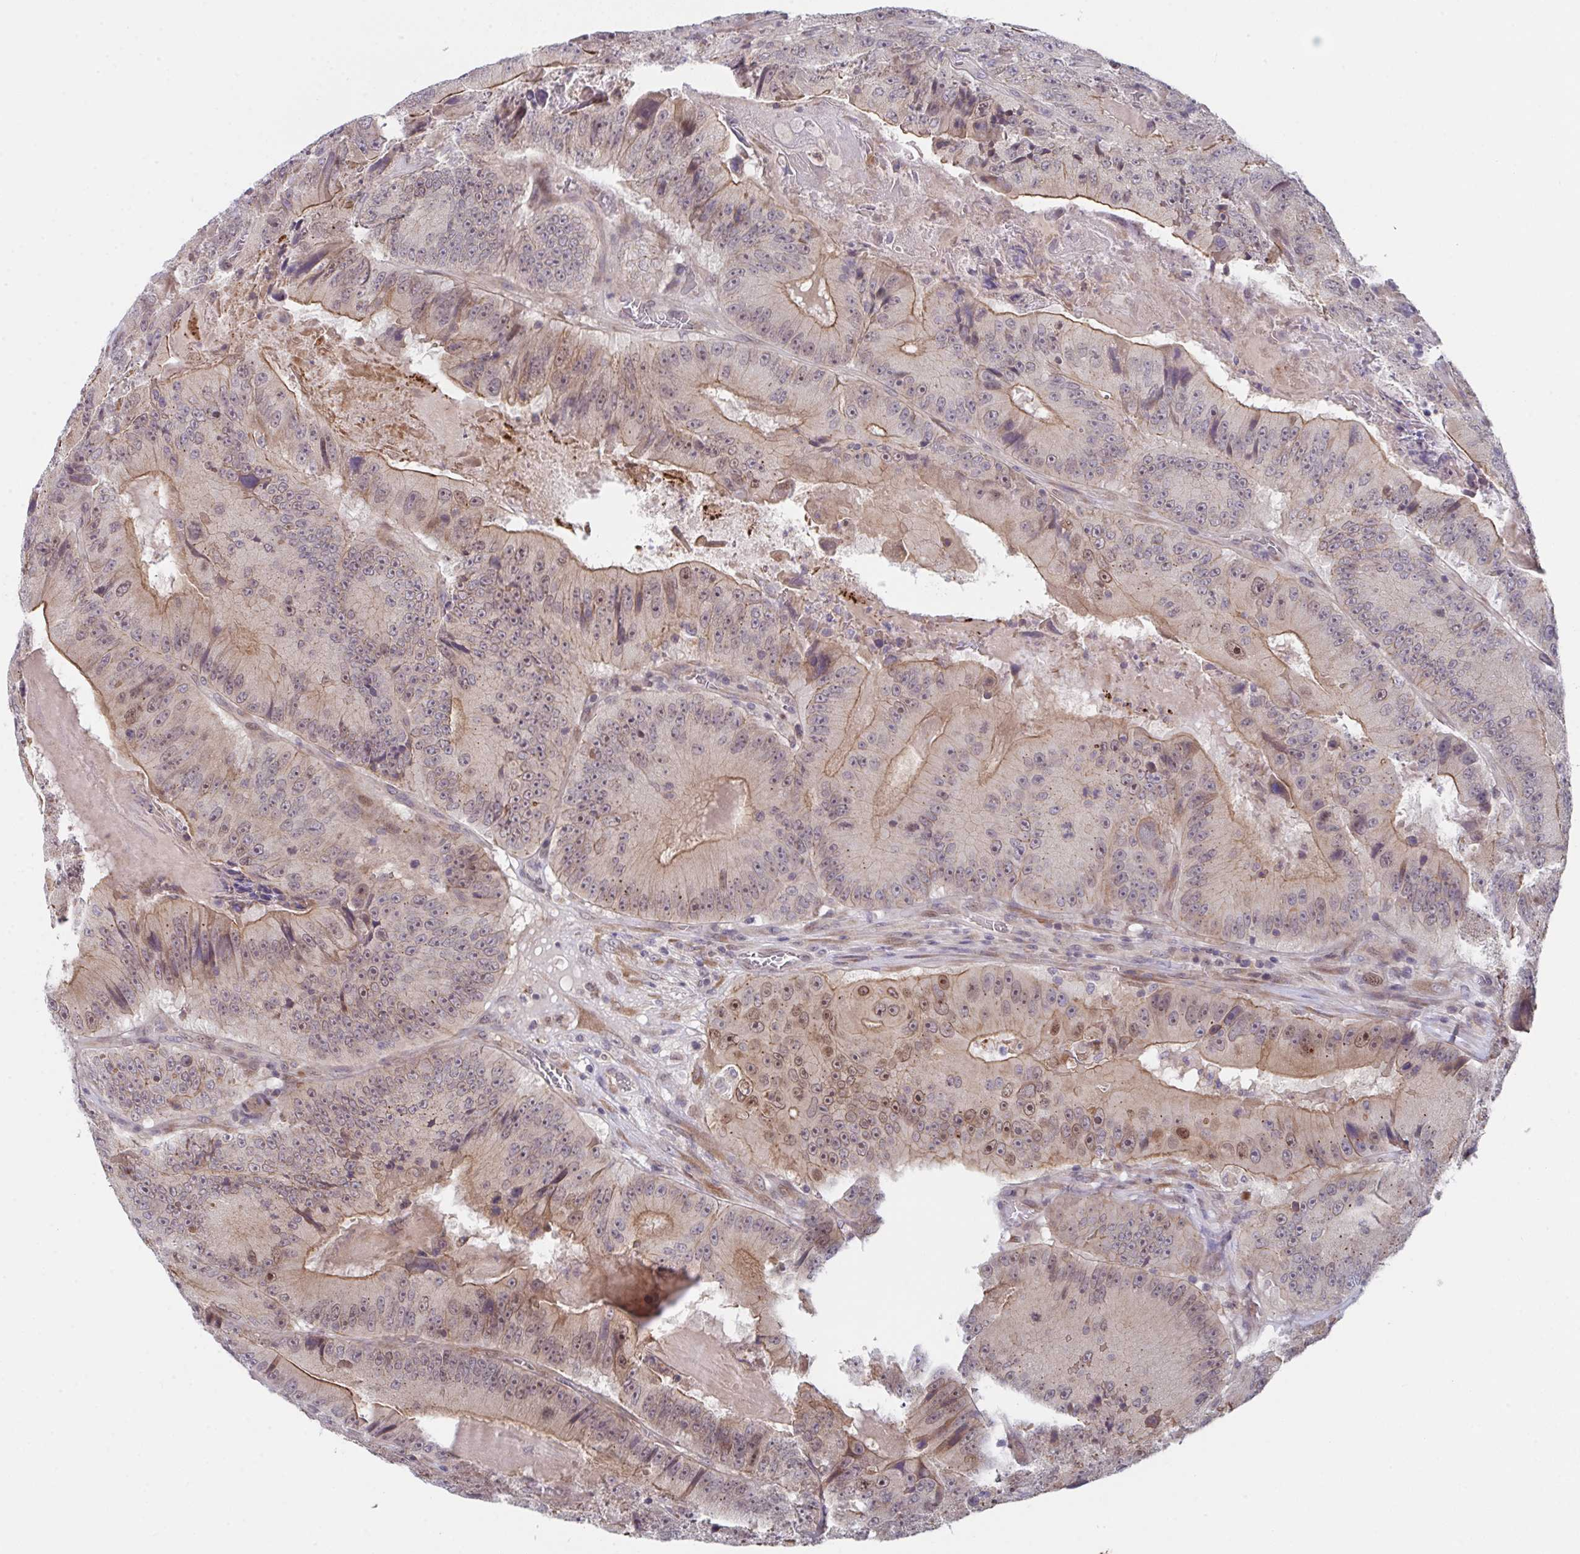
{"staining": {"intensity": "moderate", "quantity": ">75%", "location": "cytoplasmic/membranous,nuclear"}, "tissue": "colorectal cancer", "cell_type": "Tumor cells", "image_type": "cancer", "snomed": [{"axis": "morphology", "description": "Adenocarcinoma, NOS"}, {"axis": "topography", "description": "Colon"}], "caption": "Moderate cytoplasmic/membranous and nuclear protein staining is identified in approximately >75% of tumor cells in colorectal adenocarcinoma.", "gene": "RBM18", "patient": {"sex": "female", "age": 86}}